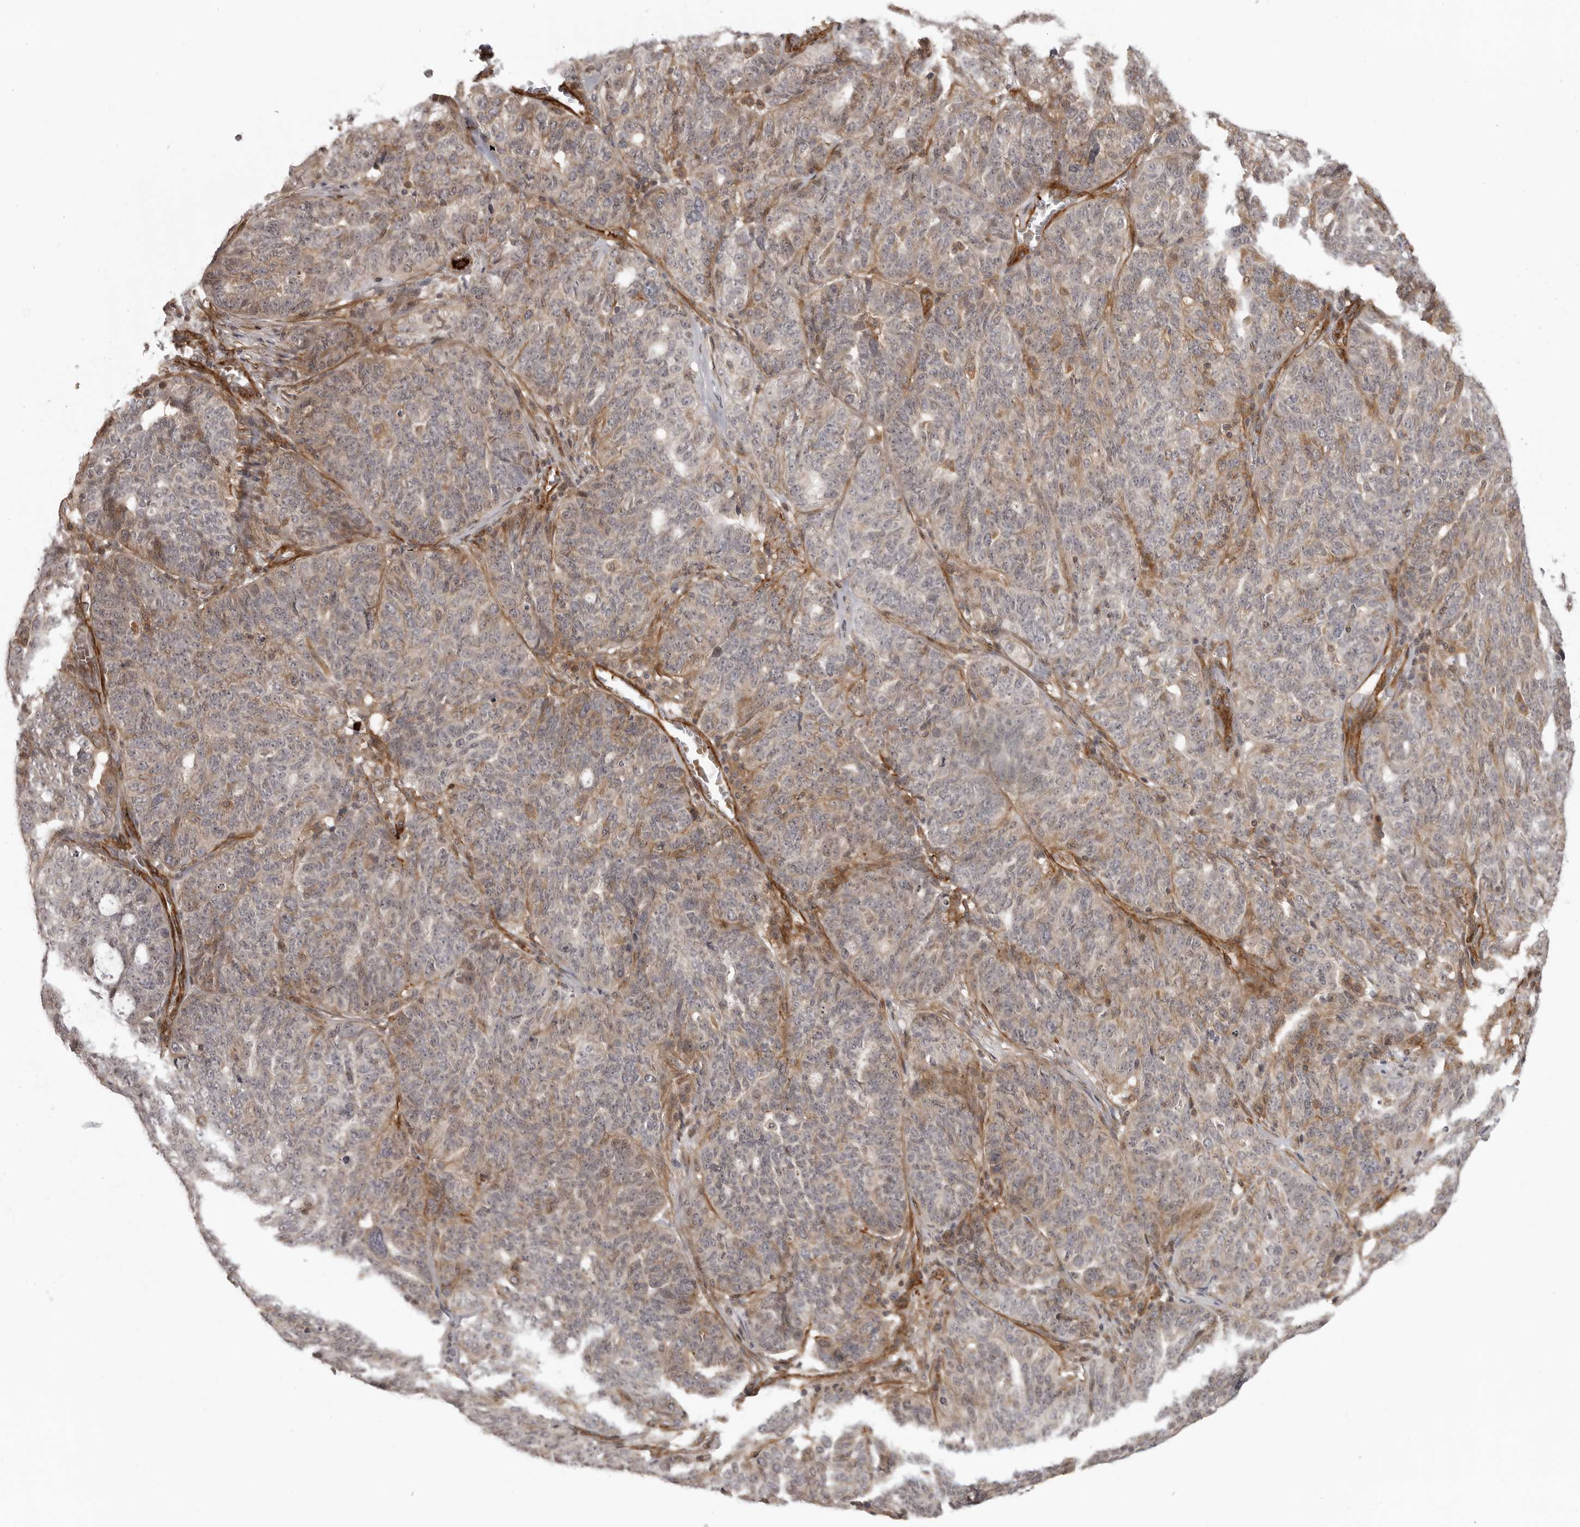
{"staining": {"intensity": "weak", "quantity": "<25%", "location": "cytoplasmic/membranous"}, "tissue": "ovarian cancer", "cell_type": "Tumor cells", "image_type": "cancer", "snomed": [{"axis": "morphology", "description": "Cystadenocarcinoma, serous, NOS"}, {"axis": "topography", "description": "Ovary"}], "caption": "IHC micrograph of neoplastic tissue: human ovarian serous cystadenocarcinoma stained with DAB (3,3'-diaminobenzidine) exhibits no significant protein expression in tumor cells.", "gene": "TUT4", "patient": {"sex": "female", "age": 59}}